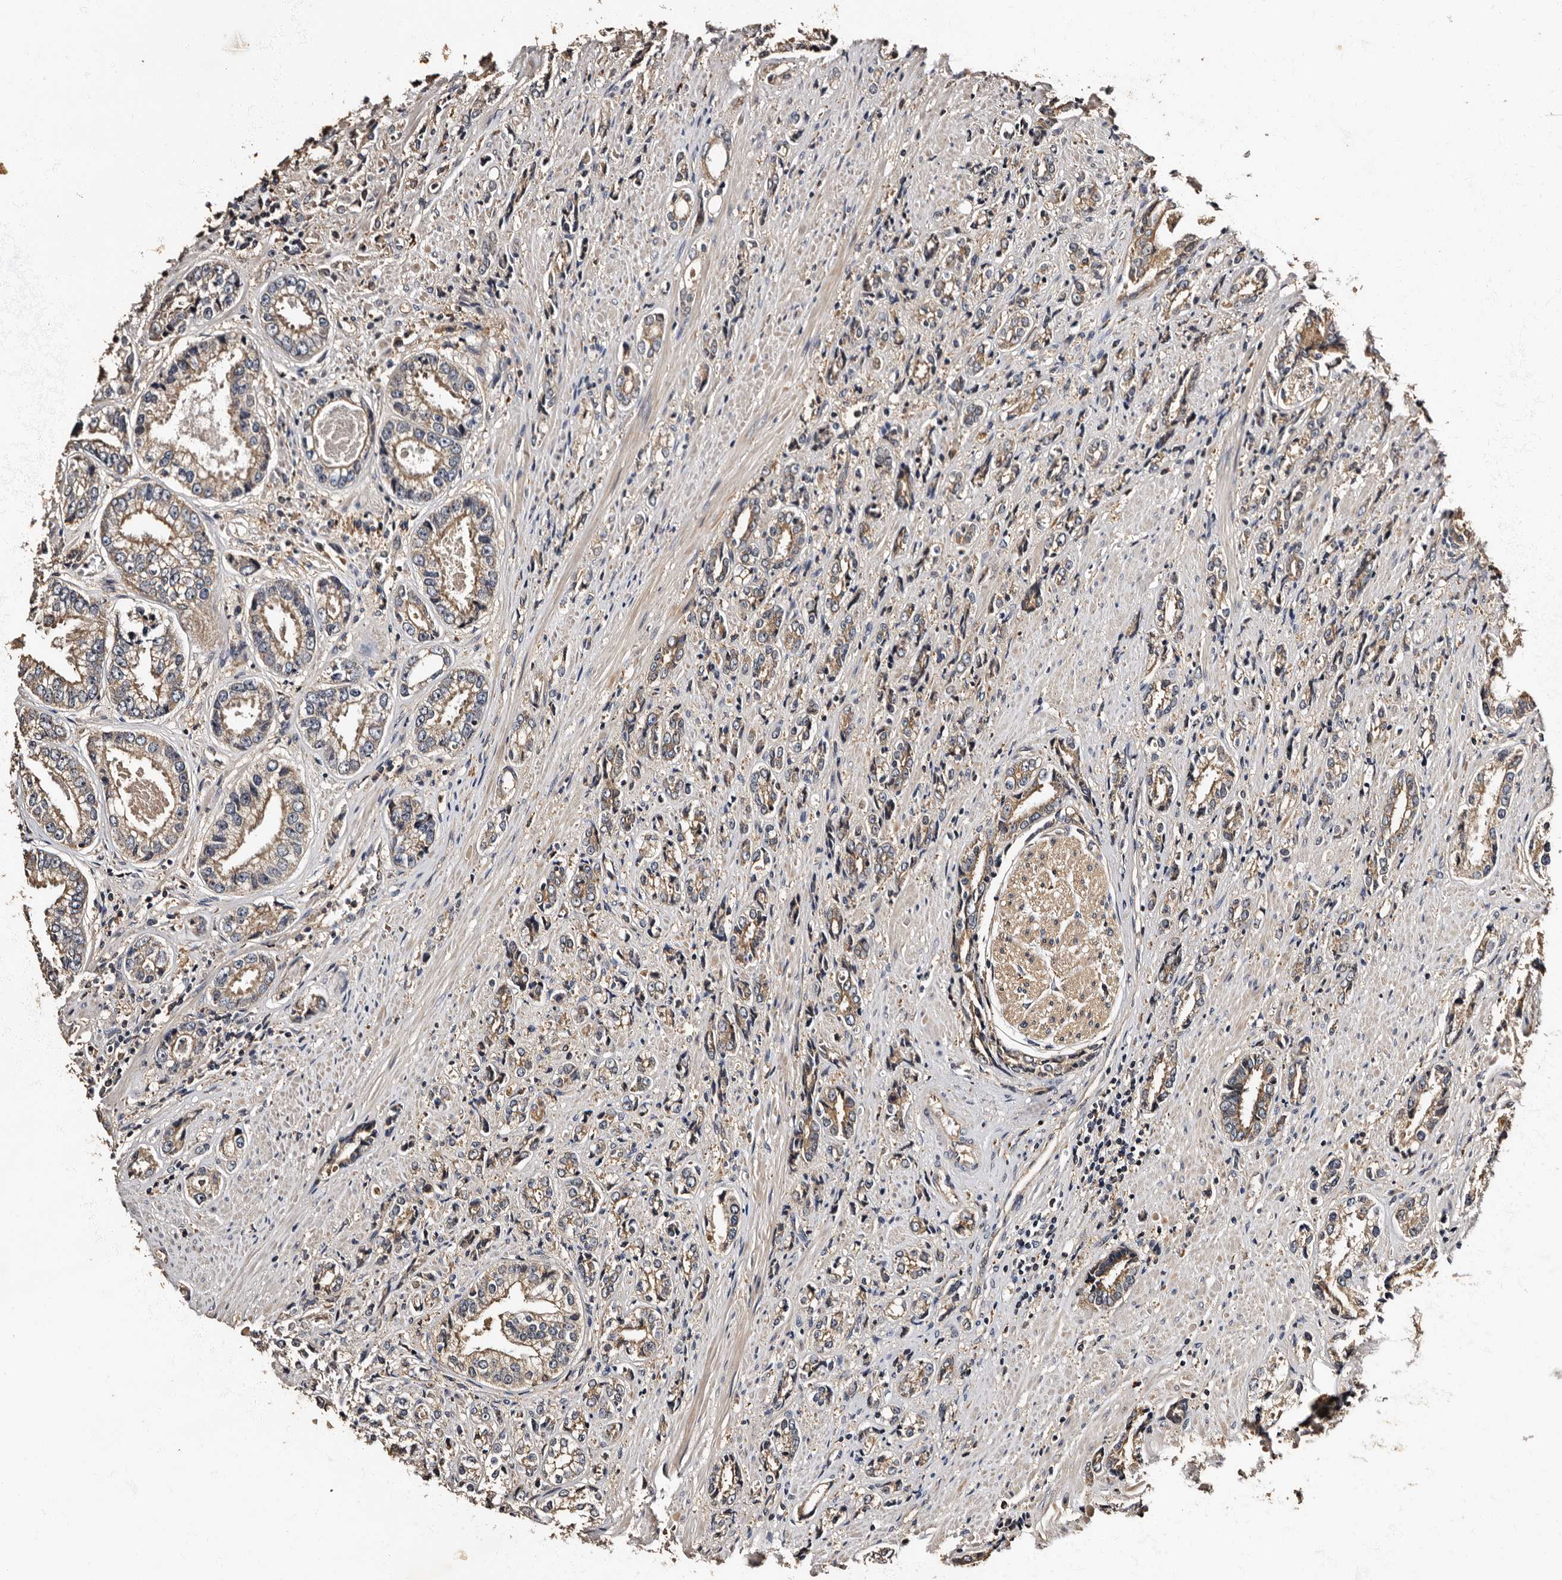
{"staining": {"intensity": "weak", "quantity": "25%-75%", "location": "cytoplasmic/membranous"}, "tissue": "prostate cancer", "cell_type": "Tumor cells", "image_type": "cancer", "snomed": [{"axis": "morphology", "description": "Adenocarcinoma, High grade"}, {"axis": "topography", "description": "Prostate"}], "caption": "This photomicrograph shows prostate adenocarcinoma (high-grade) stained with IHC to label a protein in brown. The cytoplasmic/membranous of tumor cells show weak positivity for the protein. Nuclei are counter-stained blue.", "gene": "ADCK5", "patient": {"sex": "male", "age": 61}}